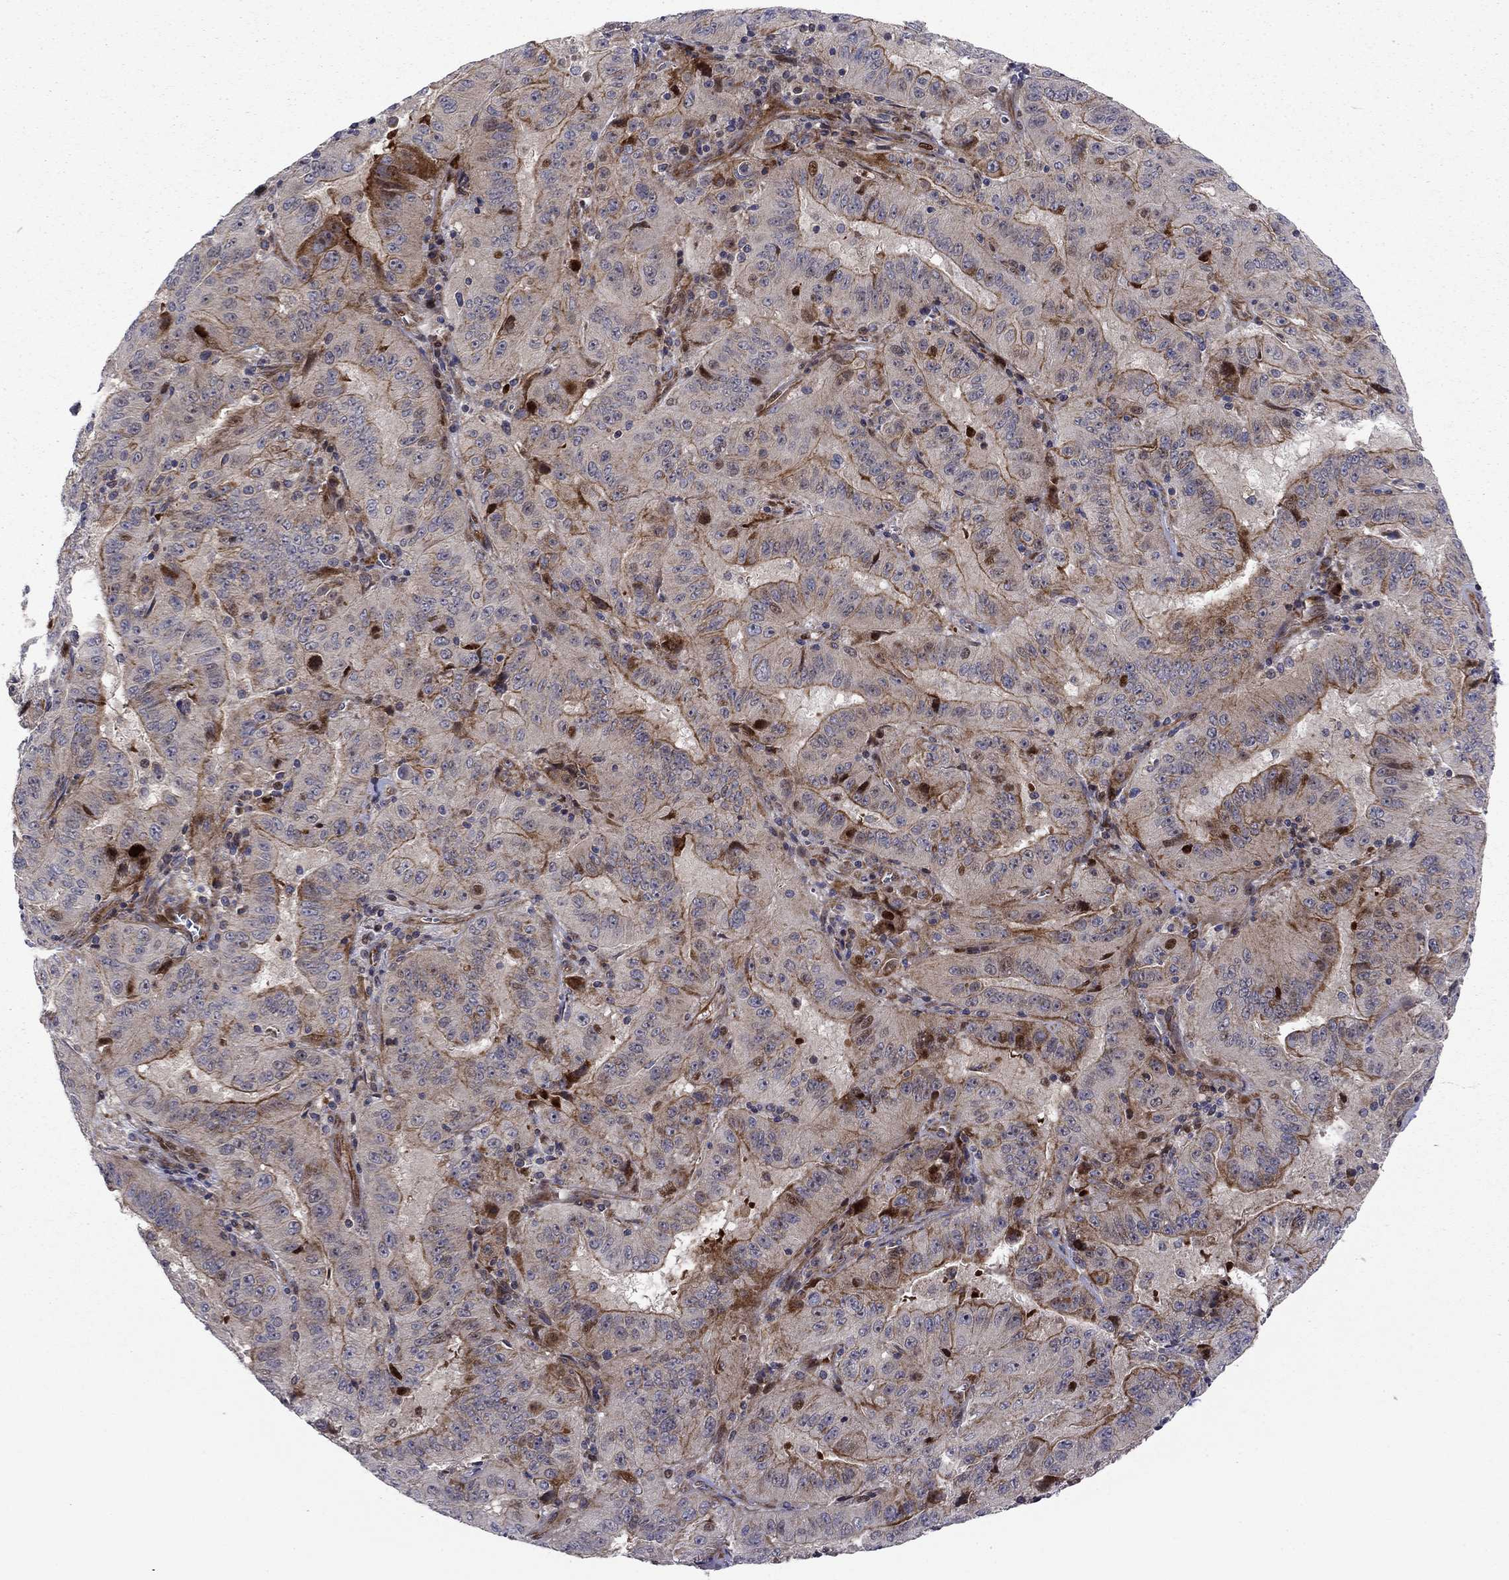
{"staining": {"intensity": "moderate", "quantity": "25%-75%", "location": "cytoplasmic/membranous"}, "tissue": "pancreatic cancer", "cell_type": "Tumor cells", "image_type": "cancer", "snomed": [{"axis": "morphology", "description": "Adenocarcinoma, NOS"}, {"axis": "topography", "description": "Pancreas"}], "caption": "Adenocarcinoma (pancreatic) was stained to show a protein in brown. There is medium levels of moderate cytoplasmic/membranous expression in approximately 25%-75% of tumor cells.", "gene": "MIOS", "patient": {"sex": "male", "age": 63}}